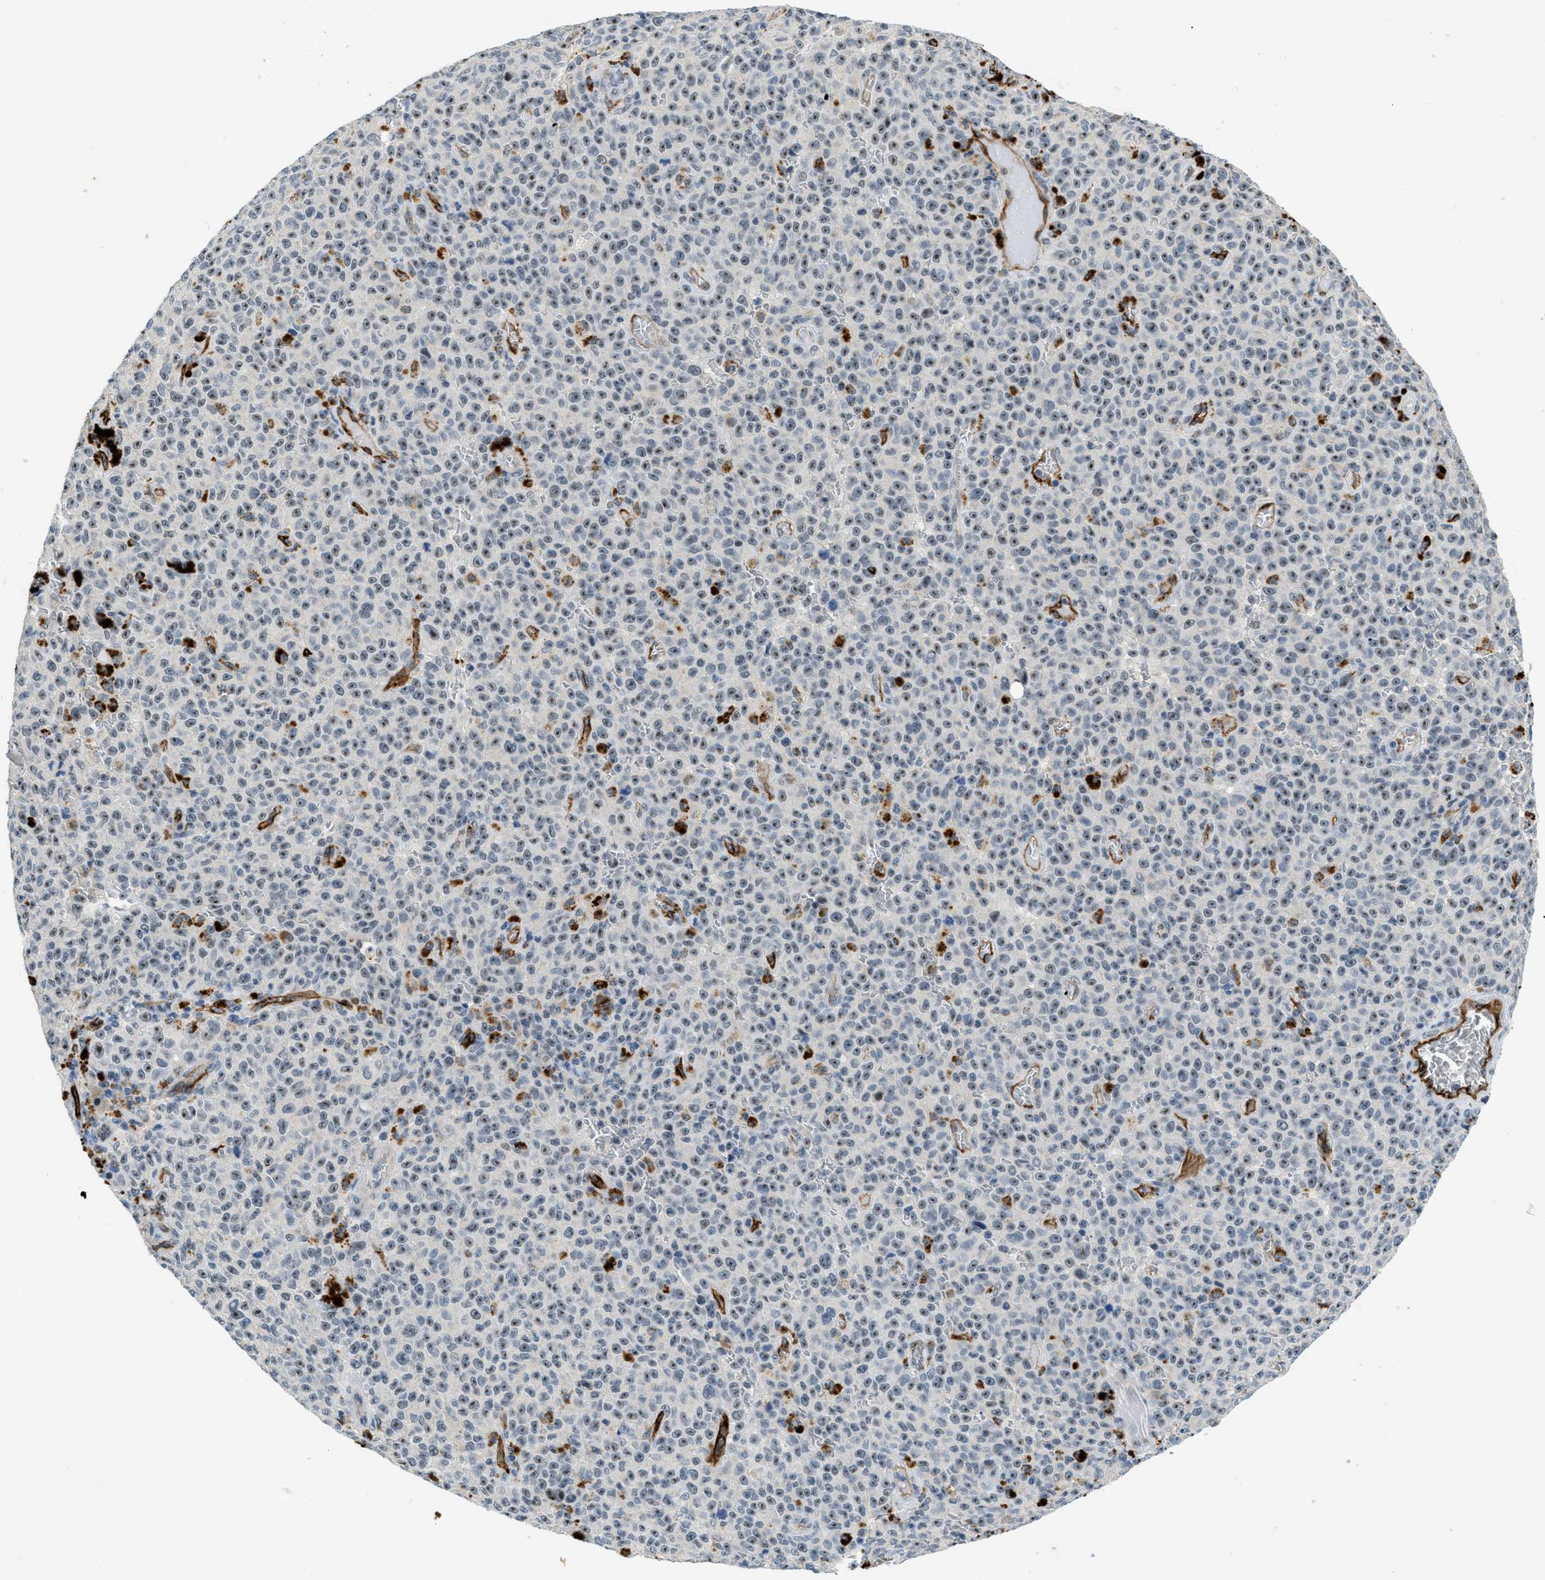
{"staining": {"intensity": "weak", "quantity": ">75%", "location": "nuclear"}, "tissue": "melanoma", "cell_type": "Tumor cells", "image_type": "cancer", "snomed": [{"axis": "morphology", "description": "Malignant melanoma, NOS"}, {"axis": "topography", "description": "Skin"}], "caption": "Malignant melanoma tissue reveals weak nuclear expression in about >75% of tumor cells, visualized by immunohistochemistry.", "gene": "SLCO2A1", "patient": {"sex": "female", "age": 82}}